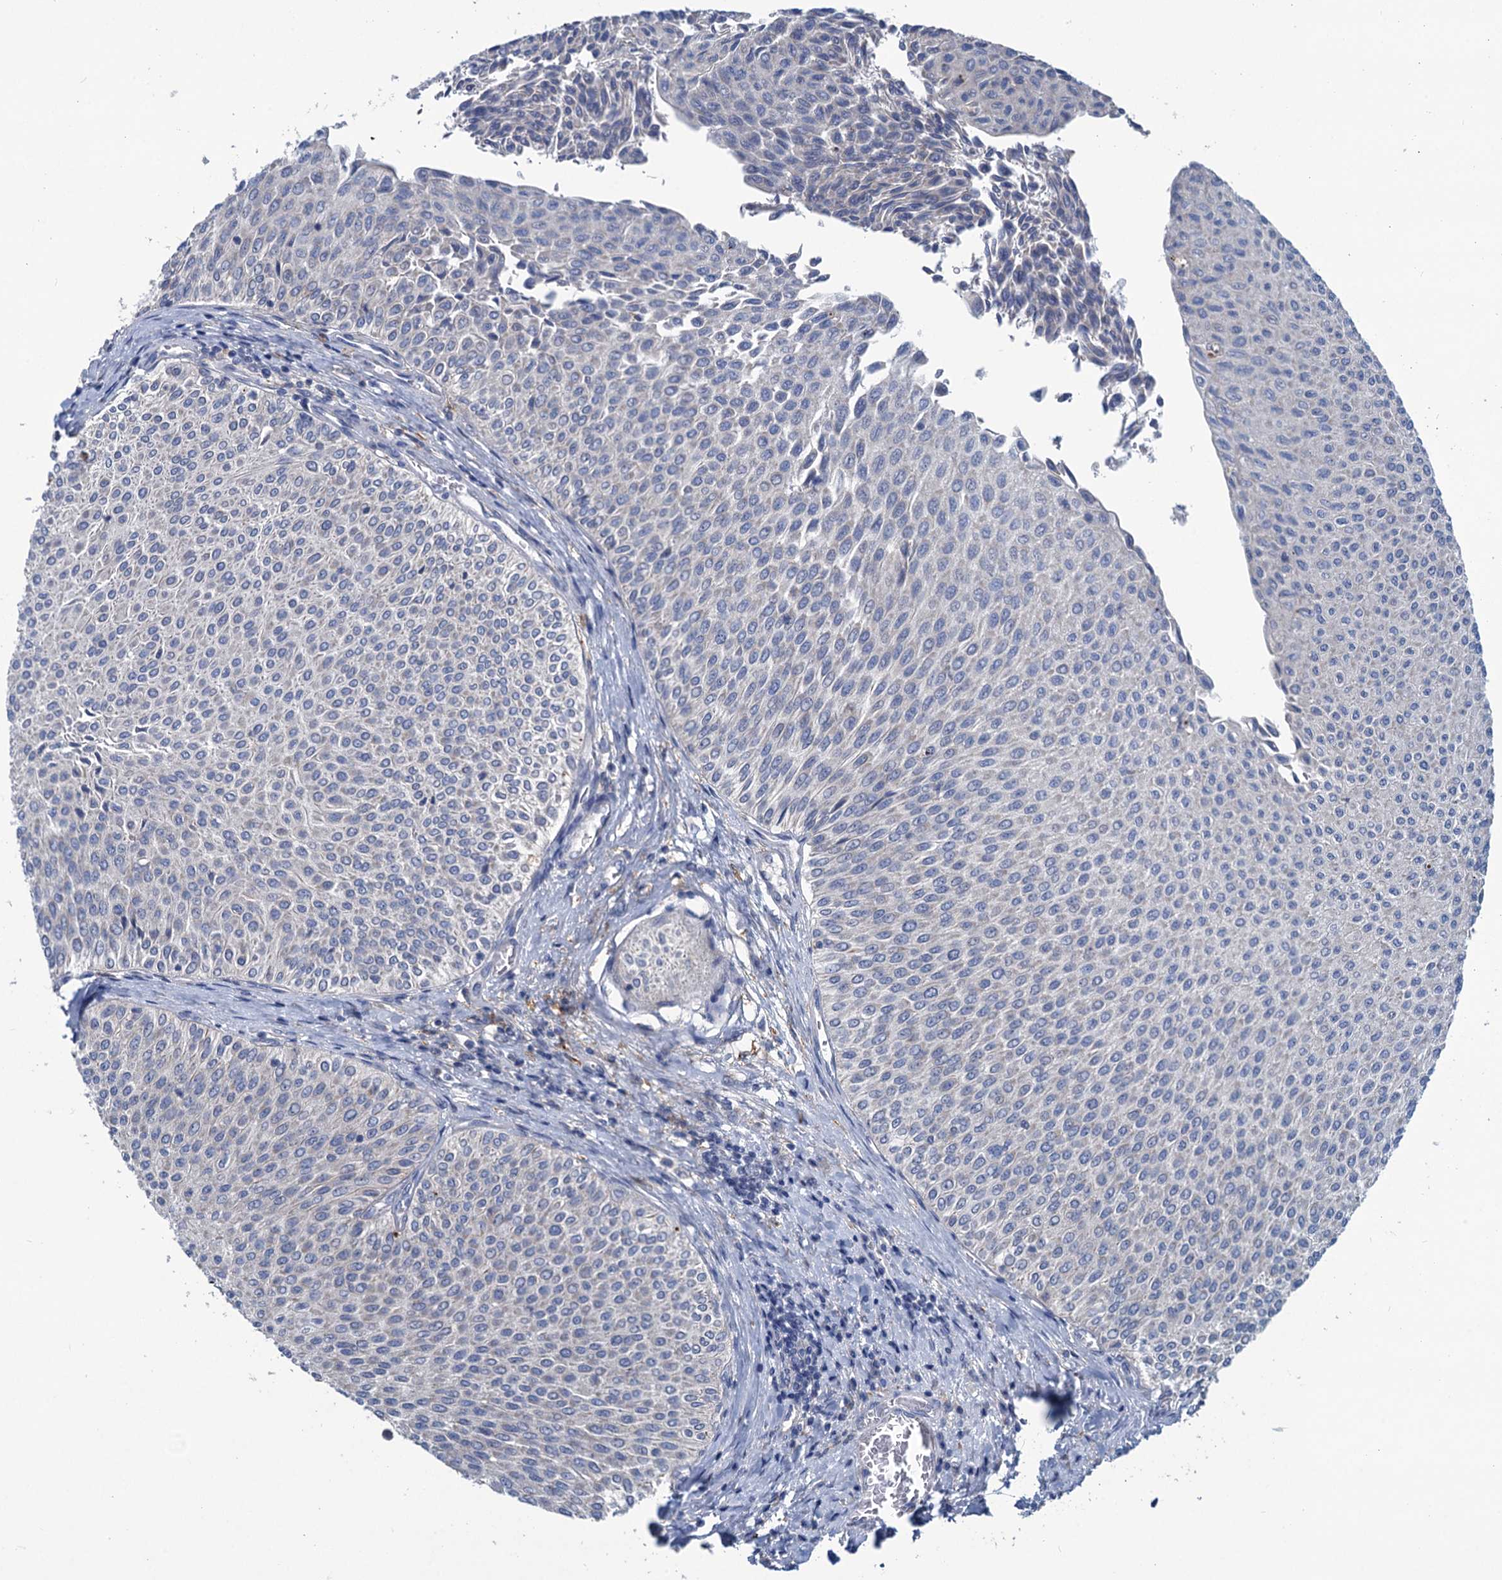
{"staining": {"intensity": "negative", "quantity": "none", "location": "none"}, "tissue": "urothelial cancer", "cell_type": "Tumor cells", "image_type": "cancer", "snomed": [{"axis": "morphology", "description": "Urothelial carcinoma, Low grade"}, {"axis": "topography", "description": "Urinary bladder"}], "caption": "Urothelial cancer stained for a protein using IHC displays no expression tumor cells.", "gene": "RTKN2", "patient": {"sex": "male", "age": 78}}